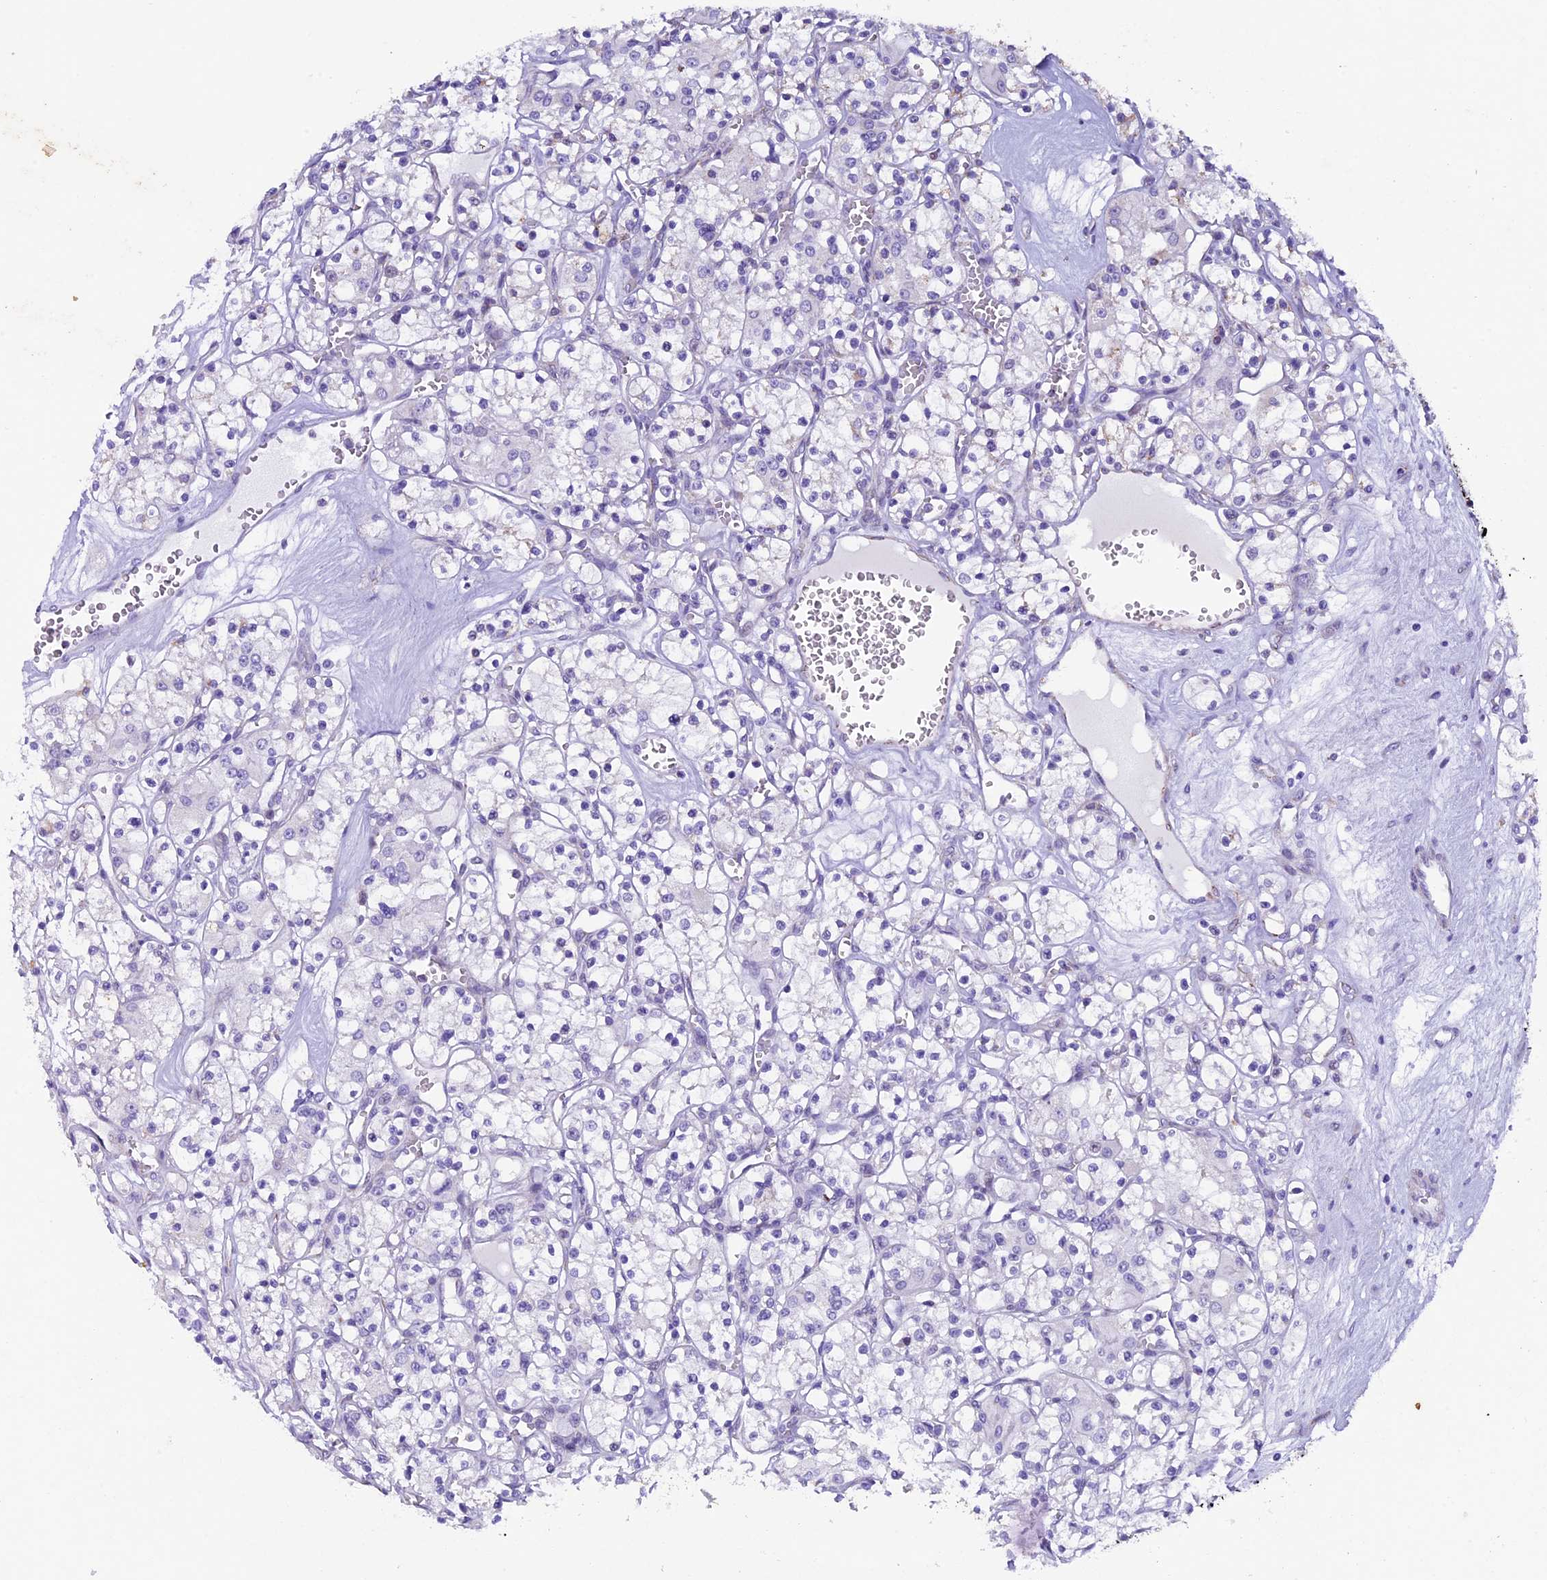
{"staining": {"intensity": "negative", "quantity": "none", "location": "none"}, "tissue": "renal cancer", "cell_type": "Tumor cells", "image_type": "cancer", "snomed": [{"axis": "morphology", "description": "Adenocarcinoma, NOS"}, {"axis": "topography", "description": "Kidney"}], "caption": "High power microscopy image of an immunohistochemistry photomicrograph of renal cancer, revealing no significant expression in tumor cells.", "gene": "TFAM", "patient": {"sex": "female", "age": 59}}